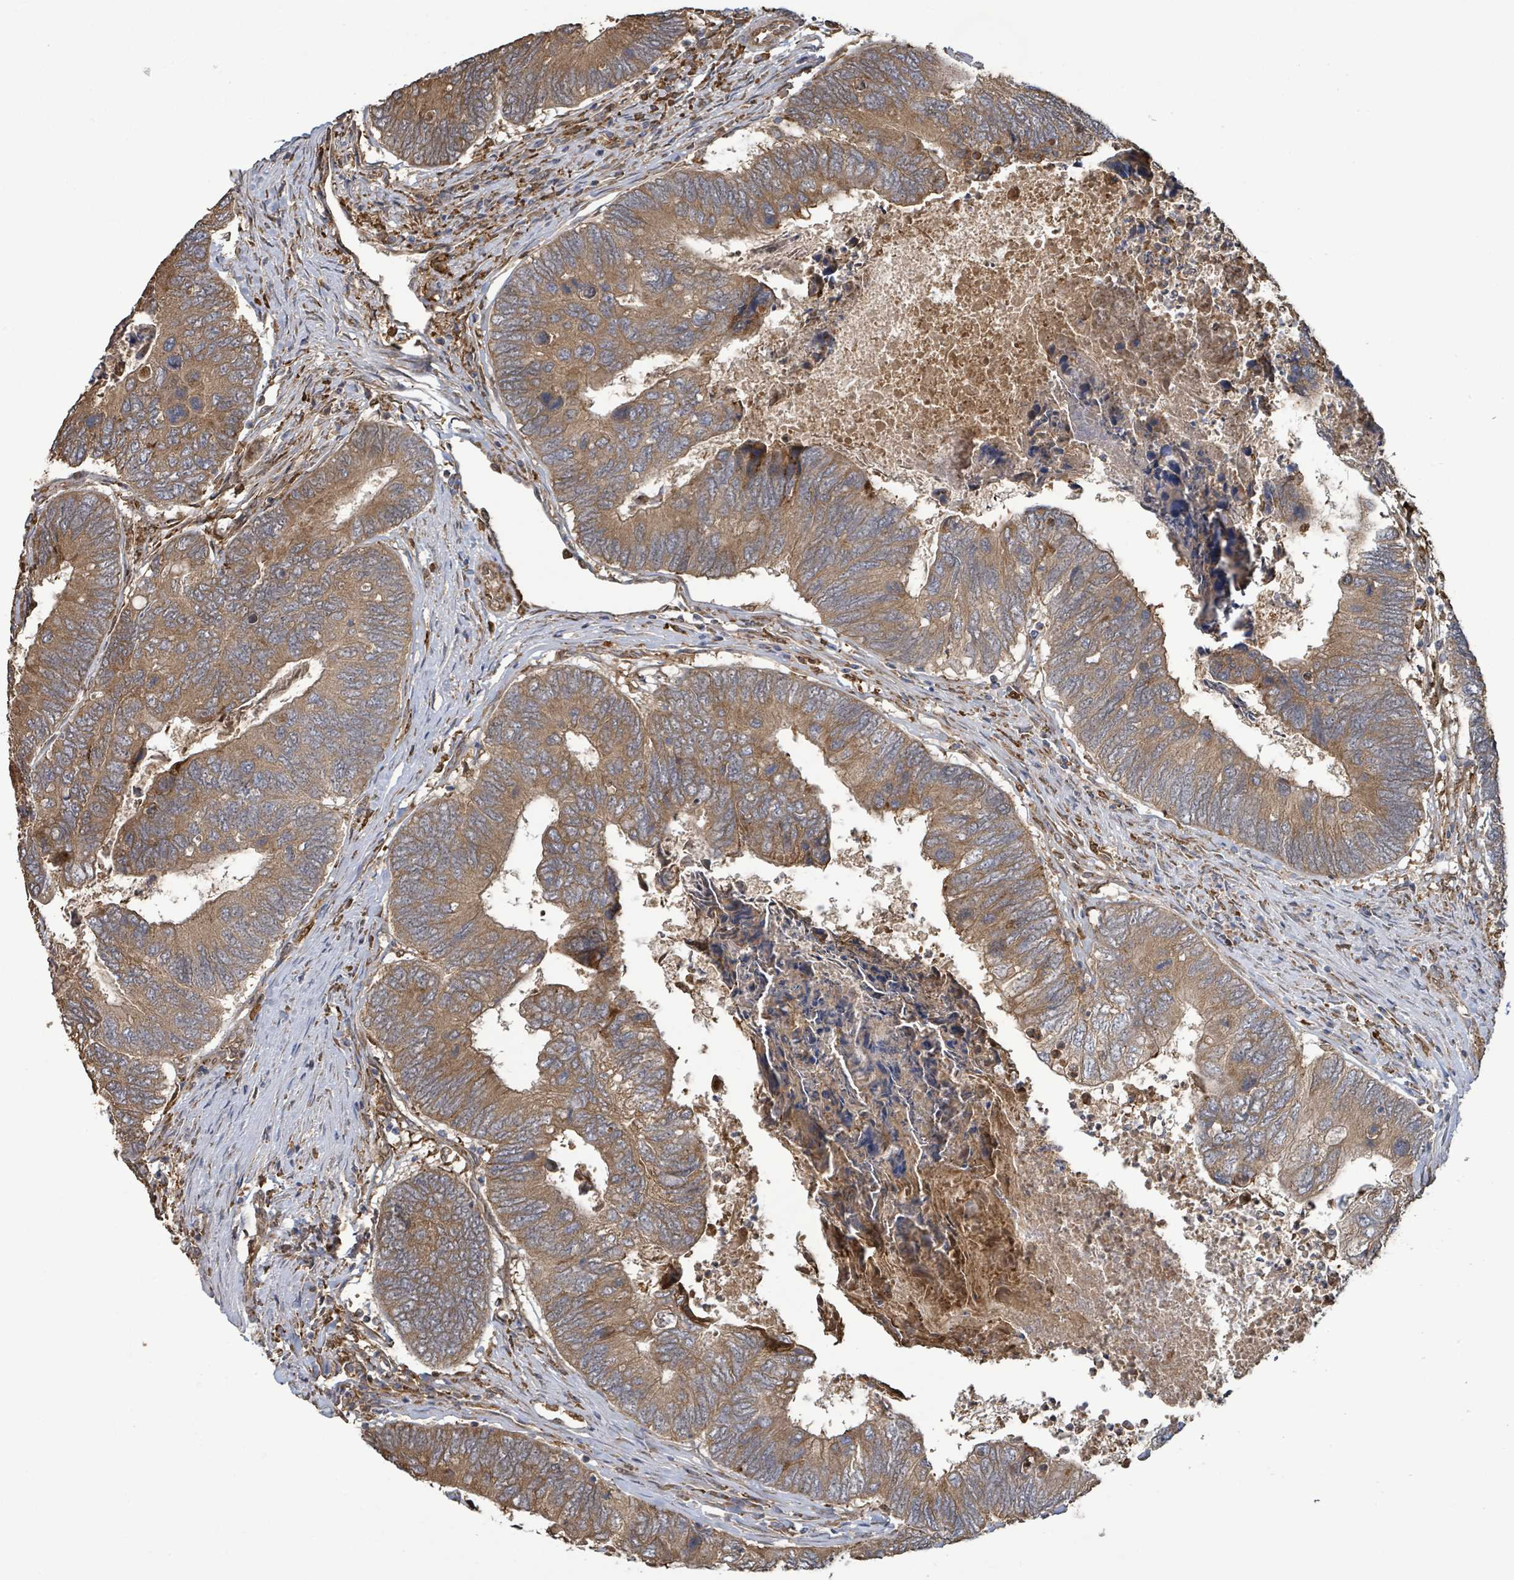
{"staining": {"intensity": "moderate", "quantity": ">75%", "location": "cytoplasmic/membranous"}, "tissue": "colorectal cancer", "cell_type": "Tumor cells", "image_type": "cancer", "snomed": [{"axis": "morphology", "description": "Adenocarcinoma, NOS"}, {"axis": "topography", "description": "Colon"}], "caption": "Protein expression analysis of colorectal cancer shows moderate cytoplasmic/membranous staining in about >75% of tumor cells.", "gene": "ARPIN", "patient": {"sex": "female", "age": 67}}